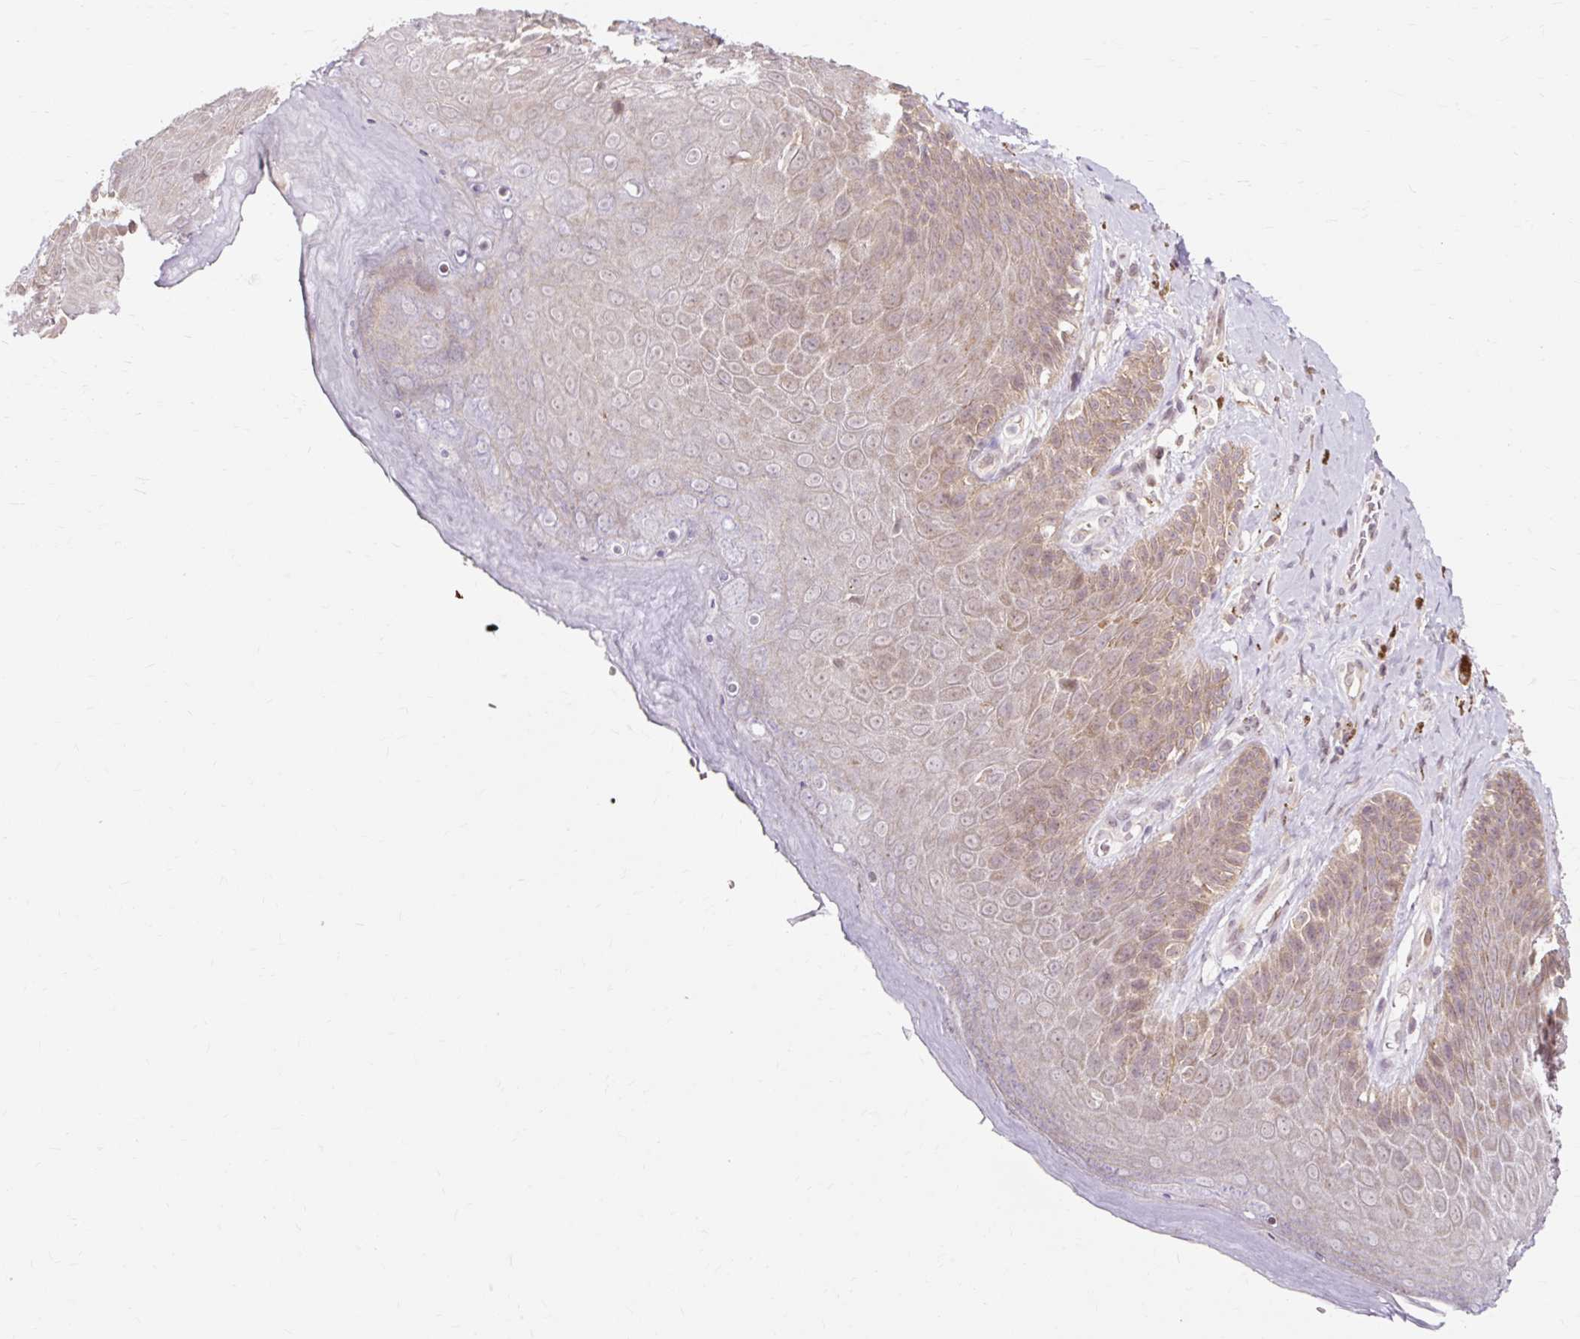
{"staining": {"intensity": "moderate", "quantity": "25%-75%", "location": "cytoplasmic/membranous"}, "tissue": "skin", "cell_type": "Epidermal cells", "image_type": "normal", "snomed": [{"axis": "morphology", "description": "Normal tissue, NOS"}, {"axis": "topography", "description": "Anal"}, {"axis": "topography", "description": "Peripheral nerve tissue"}], "caption": "Skin stained with DAB (3,3'-diaminobenzidine) immunohistochemistry (IHC) shows medium levels of moderate cytoplasmic/membranous staining in approximately 25%-75% of epidermal cells. (brown staining indicates protein expression, while blue staining denotes nuclei).", "gene": "GEMIN2", "patient": {"sex": "male", "age": 53}}